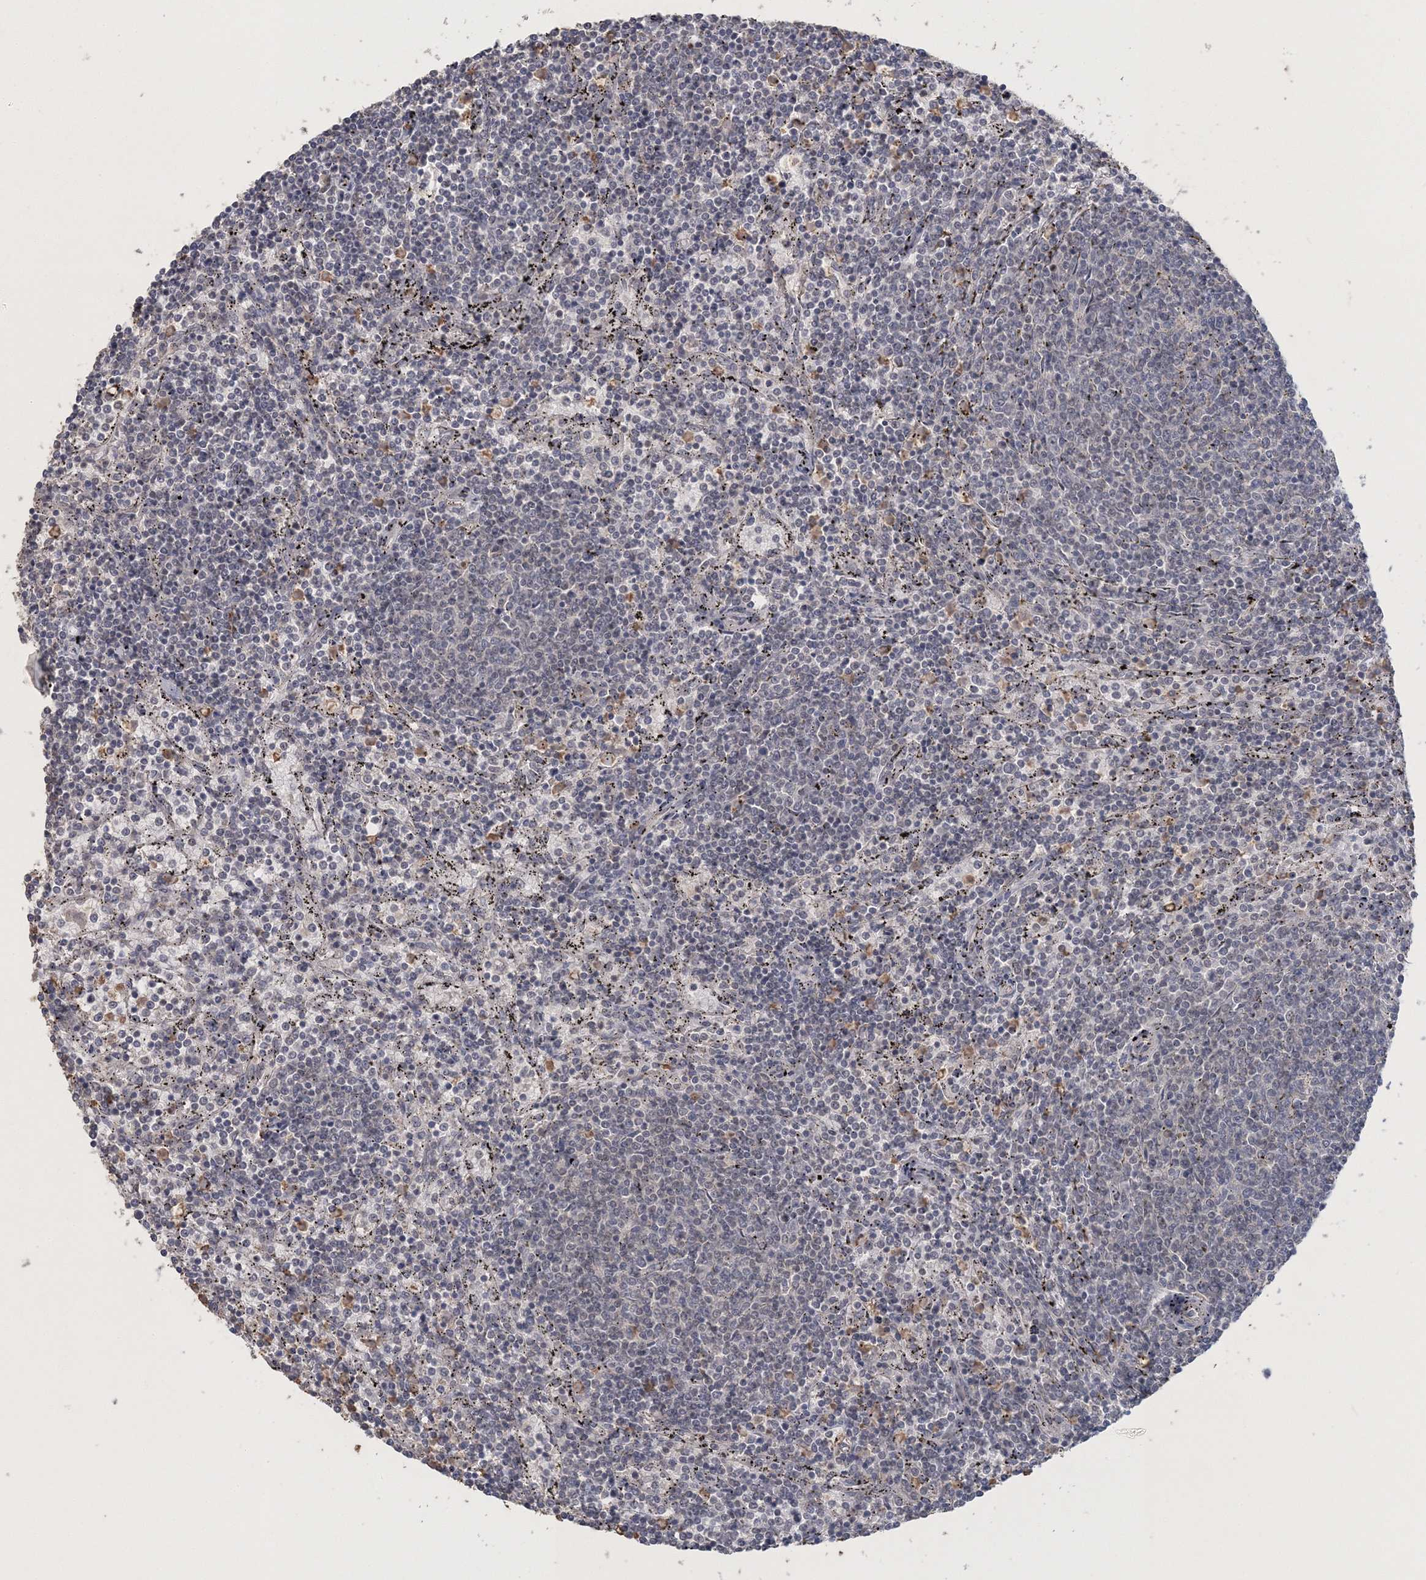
{"staining": {"intensity": "negative", "quantity": "none", "location": "none"}, "tissue": "lymphoma", "cell_type": "Tumor cells", "image_type": "cancer", "snomed": [{"axis": "morphology", "description": "Malignant lymphoma, non-Hodgkin's type, Low grade"}, {"axis": "topography", "description": "Spleen"}], "caption": "Lymphoma was stained to show a protein in brown. There is no significant staining in tumor cells.", "gene": "UIMC1", "patient": {"sex": "female", "age": 50}}